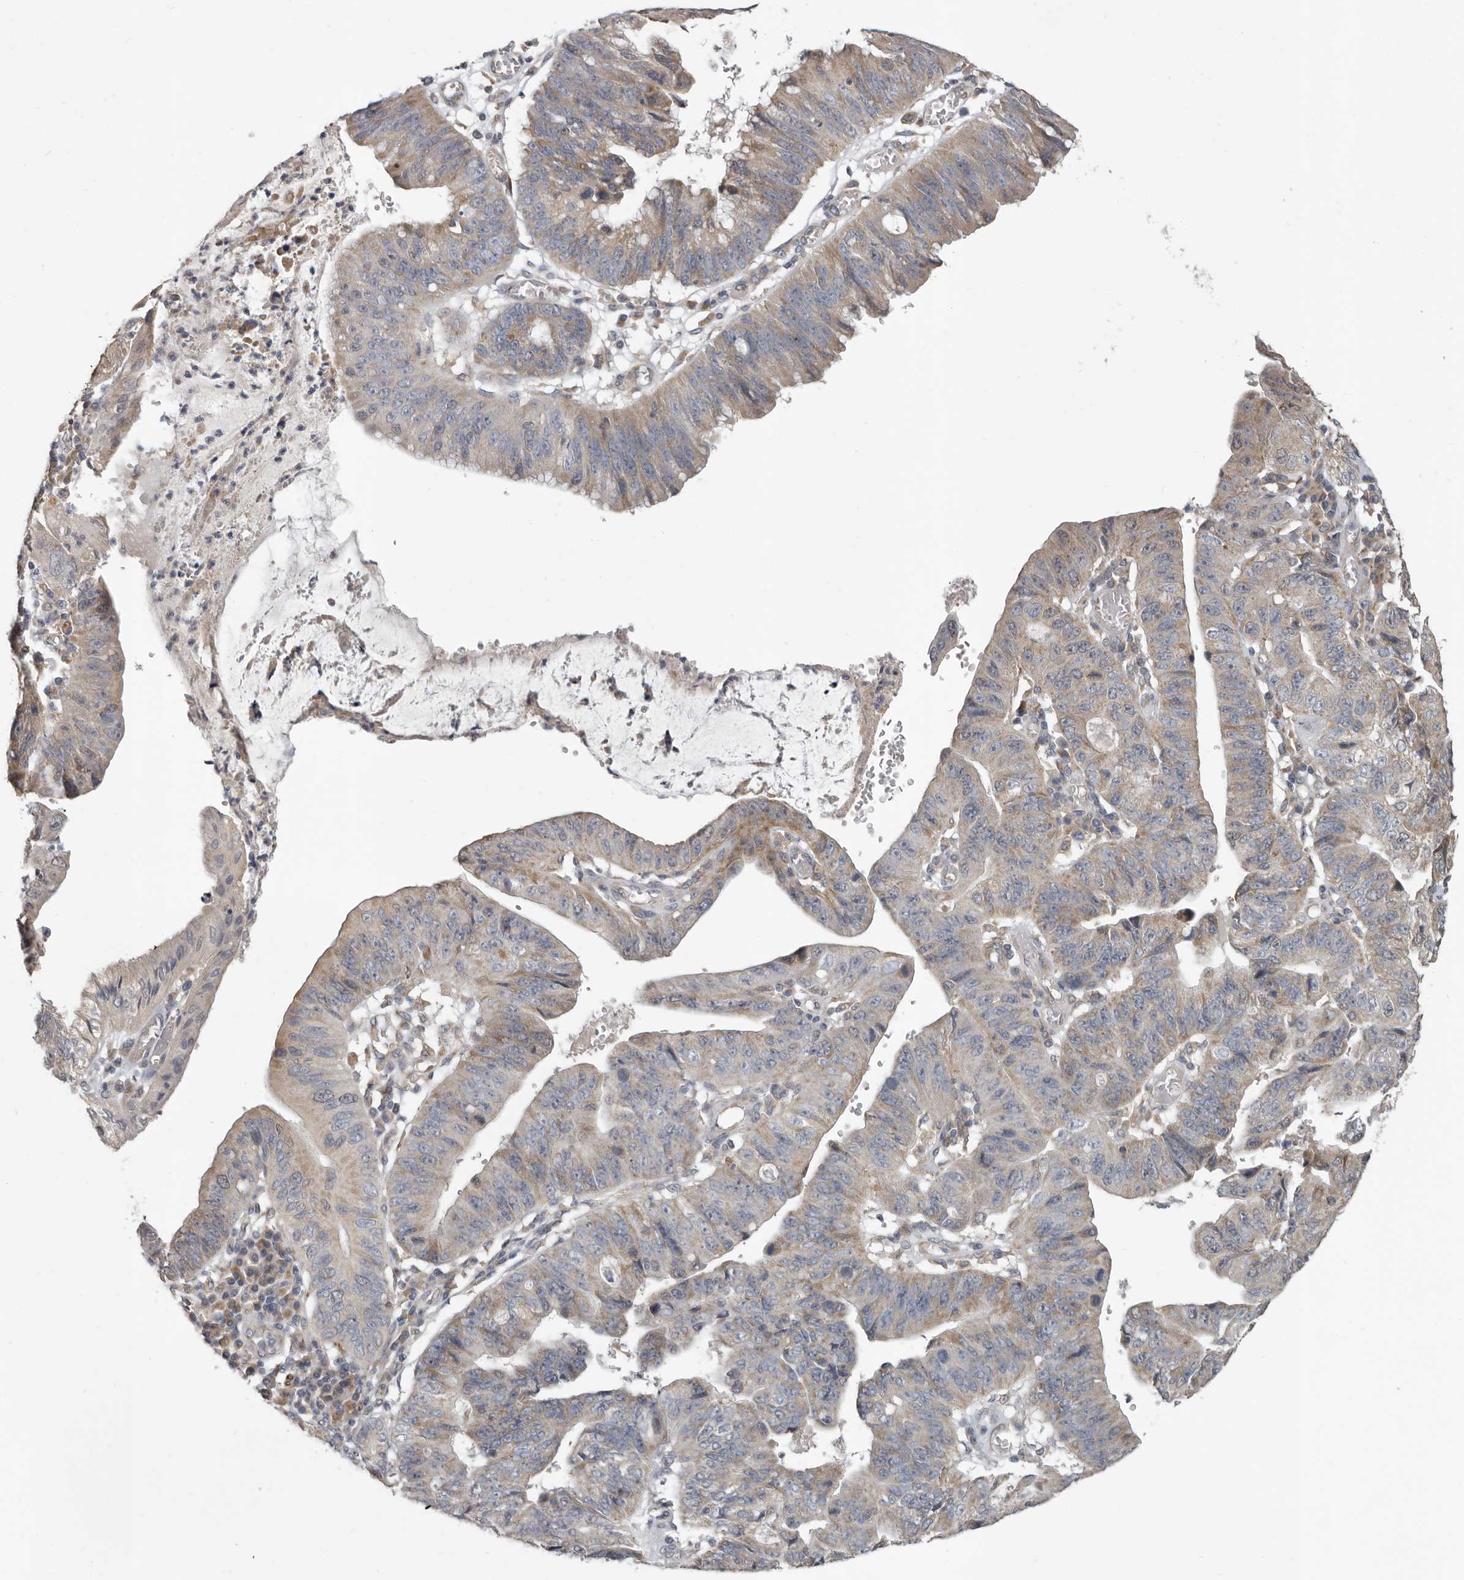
{"staining": {"intensity": "moderate", "quantity": "25%-75%", "location": "cytoplasmic/membranous"}, "tissue": "stomach cancer", "cell_type": "Tumor cells", "image_type": "cancer", "snomed": [{"axis": "morphology", "description": "Adenocarcinoma, NOS"}, {"axis": "topography", "description": "Stomach"}], "caption": "High-power microscopy captured an immunohistochemistry (IHC) histopathology image of stomach cancer, revealing moderate cytoplasmic/membranous positivity in approximately 25%-75% of tumor cells.", "gene": "UNK", "patient": {"sex": "male", "age": 59}}